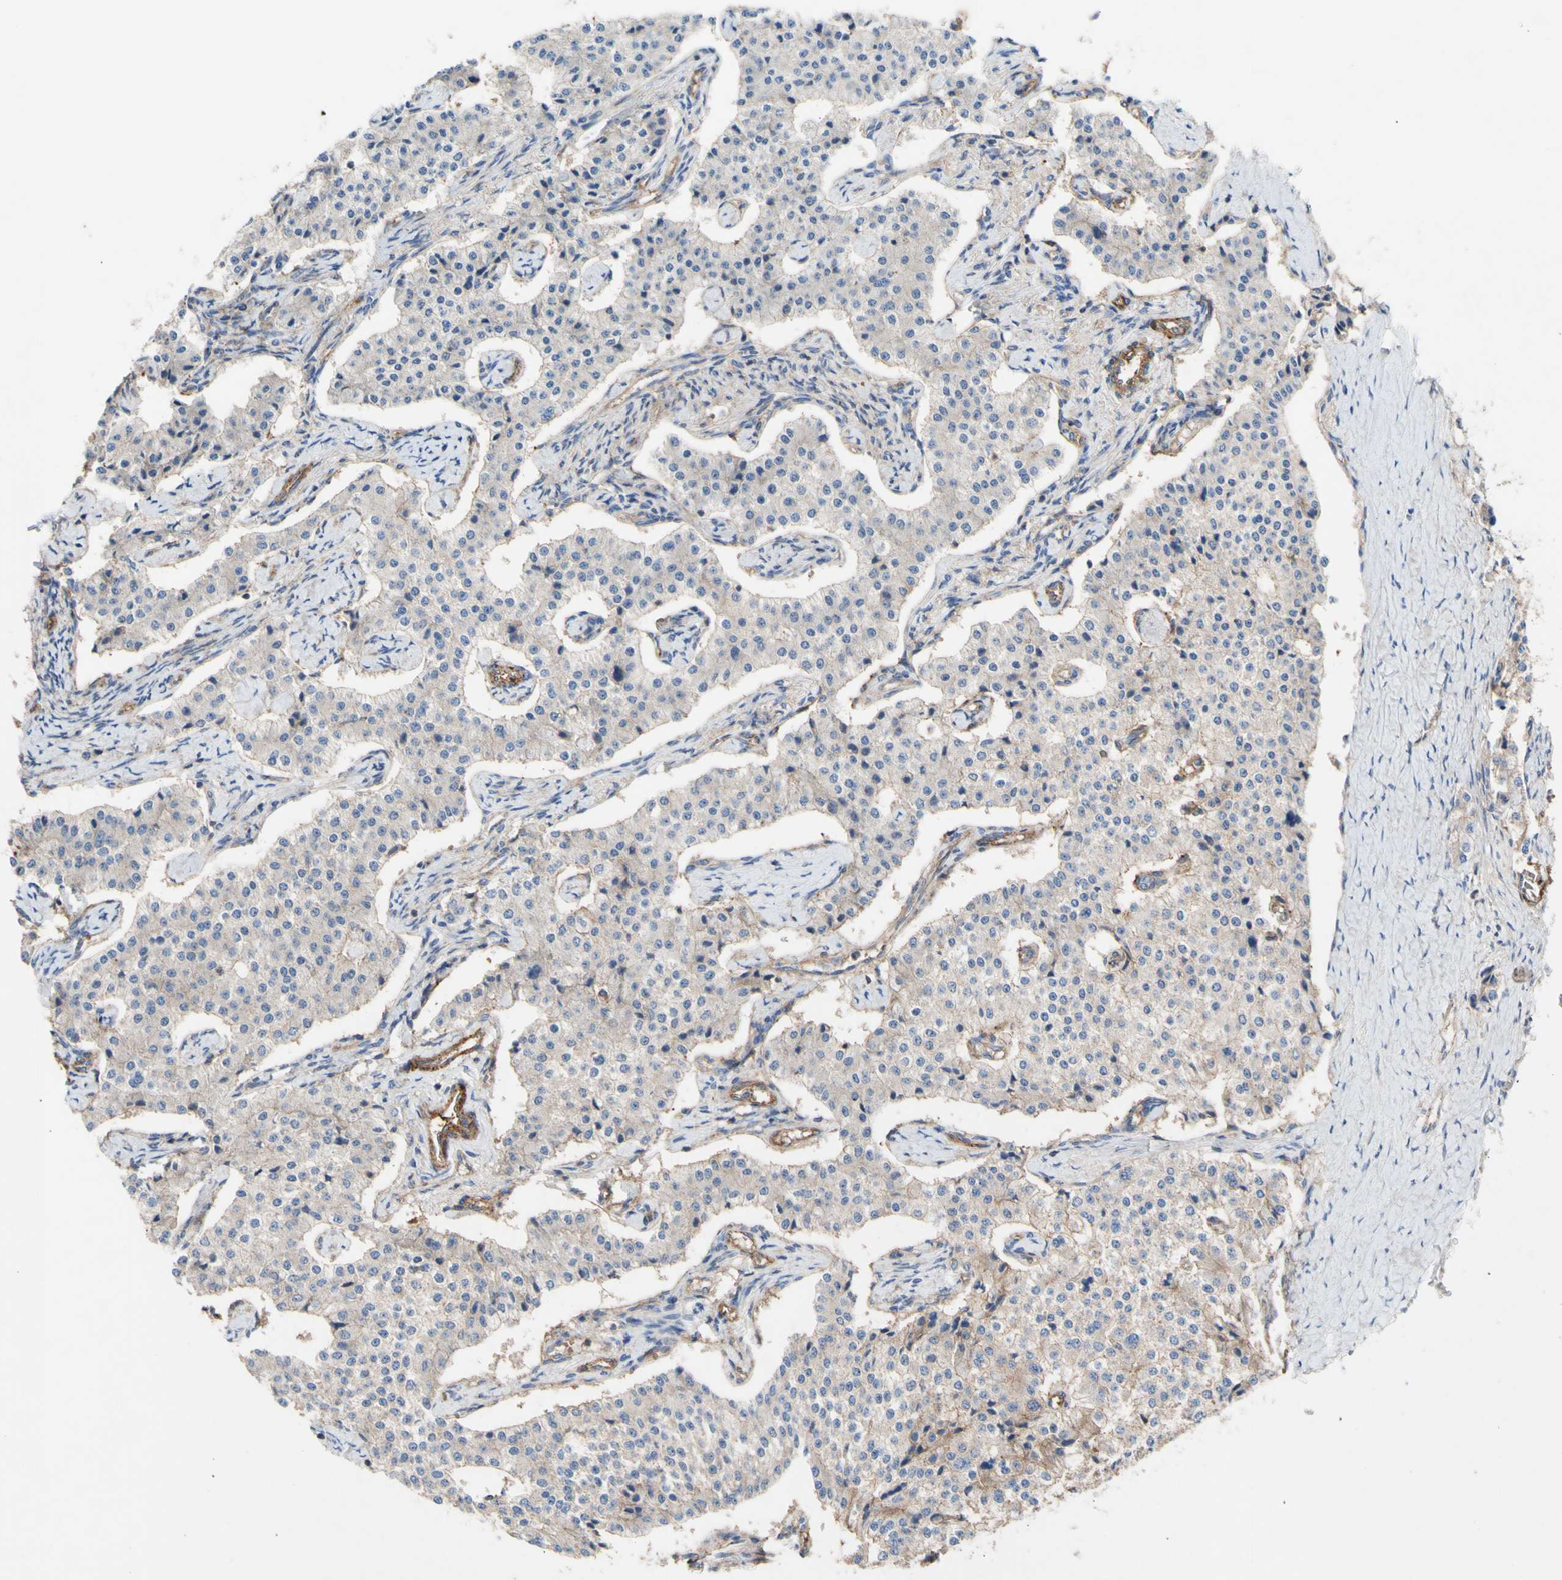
{"staining": {"intensity": "weak", "quantity": "25%-75%", "location": "cytoplasmic/membranous"}, "tissue": "carcinoid", "cell_type": "Tumor cells", "image_type": "cancer", "snomed": [{"axis": "morphology", "description": "Carcinoid, malignant, NOS"}, {"axis": "topography", "description": "Colon"}], "caption": "Carcinoid (malignant) stained with a protein marker reveals weak staining in tumor cells.", "gene": "ATP2A3", "patient": {"sex": "female", "age": 52}}